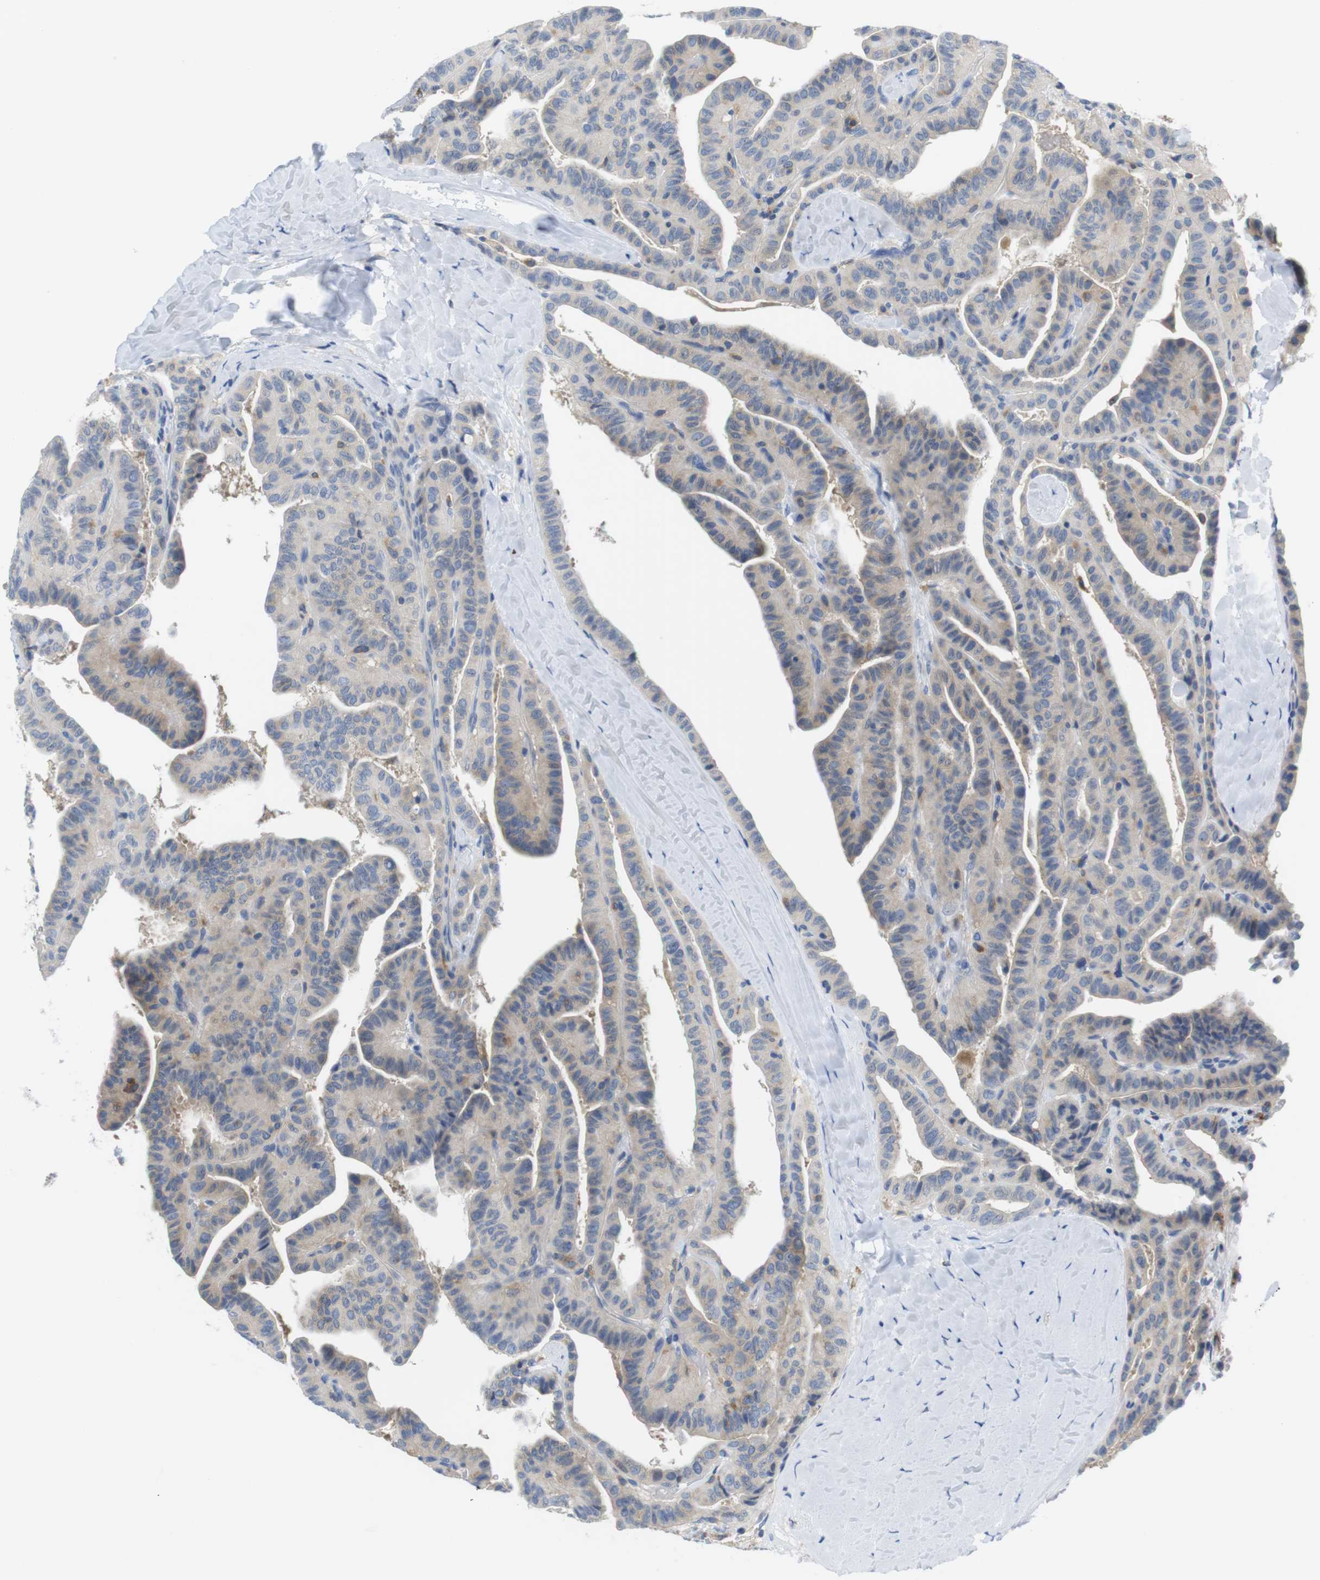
{"staining": {"intensity": "negative", "quantity": "none", "location": "none"}, "tissue": "thyroid cancer", "cell_type": "Tumor cells", "image_type": "cancer", "snomed": [{"axis": "morphology", "description": "Papillary adenocarcinoma, NOS"}, {"axis": "topography", "description": "Thyroid gland"}], "caption": "An immunohistochemistry histopathology image of thyroid cancer (papillary adenocarcinoma) is shown. There is no staining in tumor cells of thyroid cancer (papillary adenocarcinoma). The staining is performed using DAB brown chromogen with nuclei counter-stained in using hematoxylin.", "gene": "CNGA2", "patient": {"sex": "male", "age": 77}}